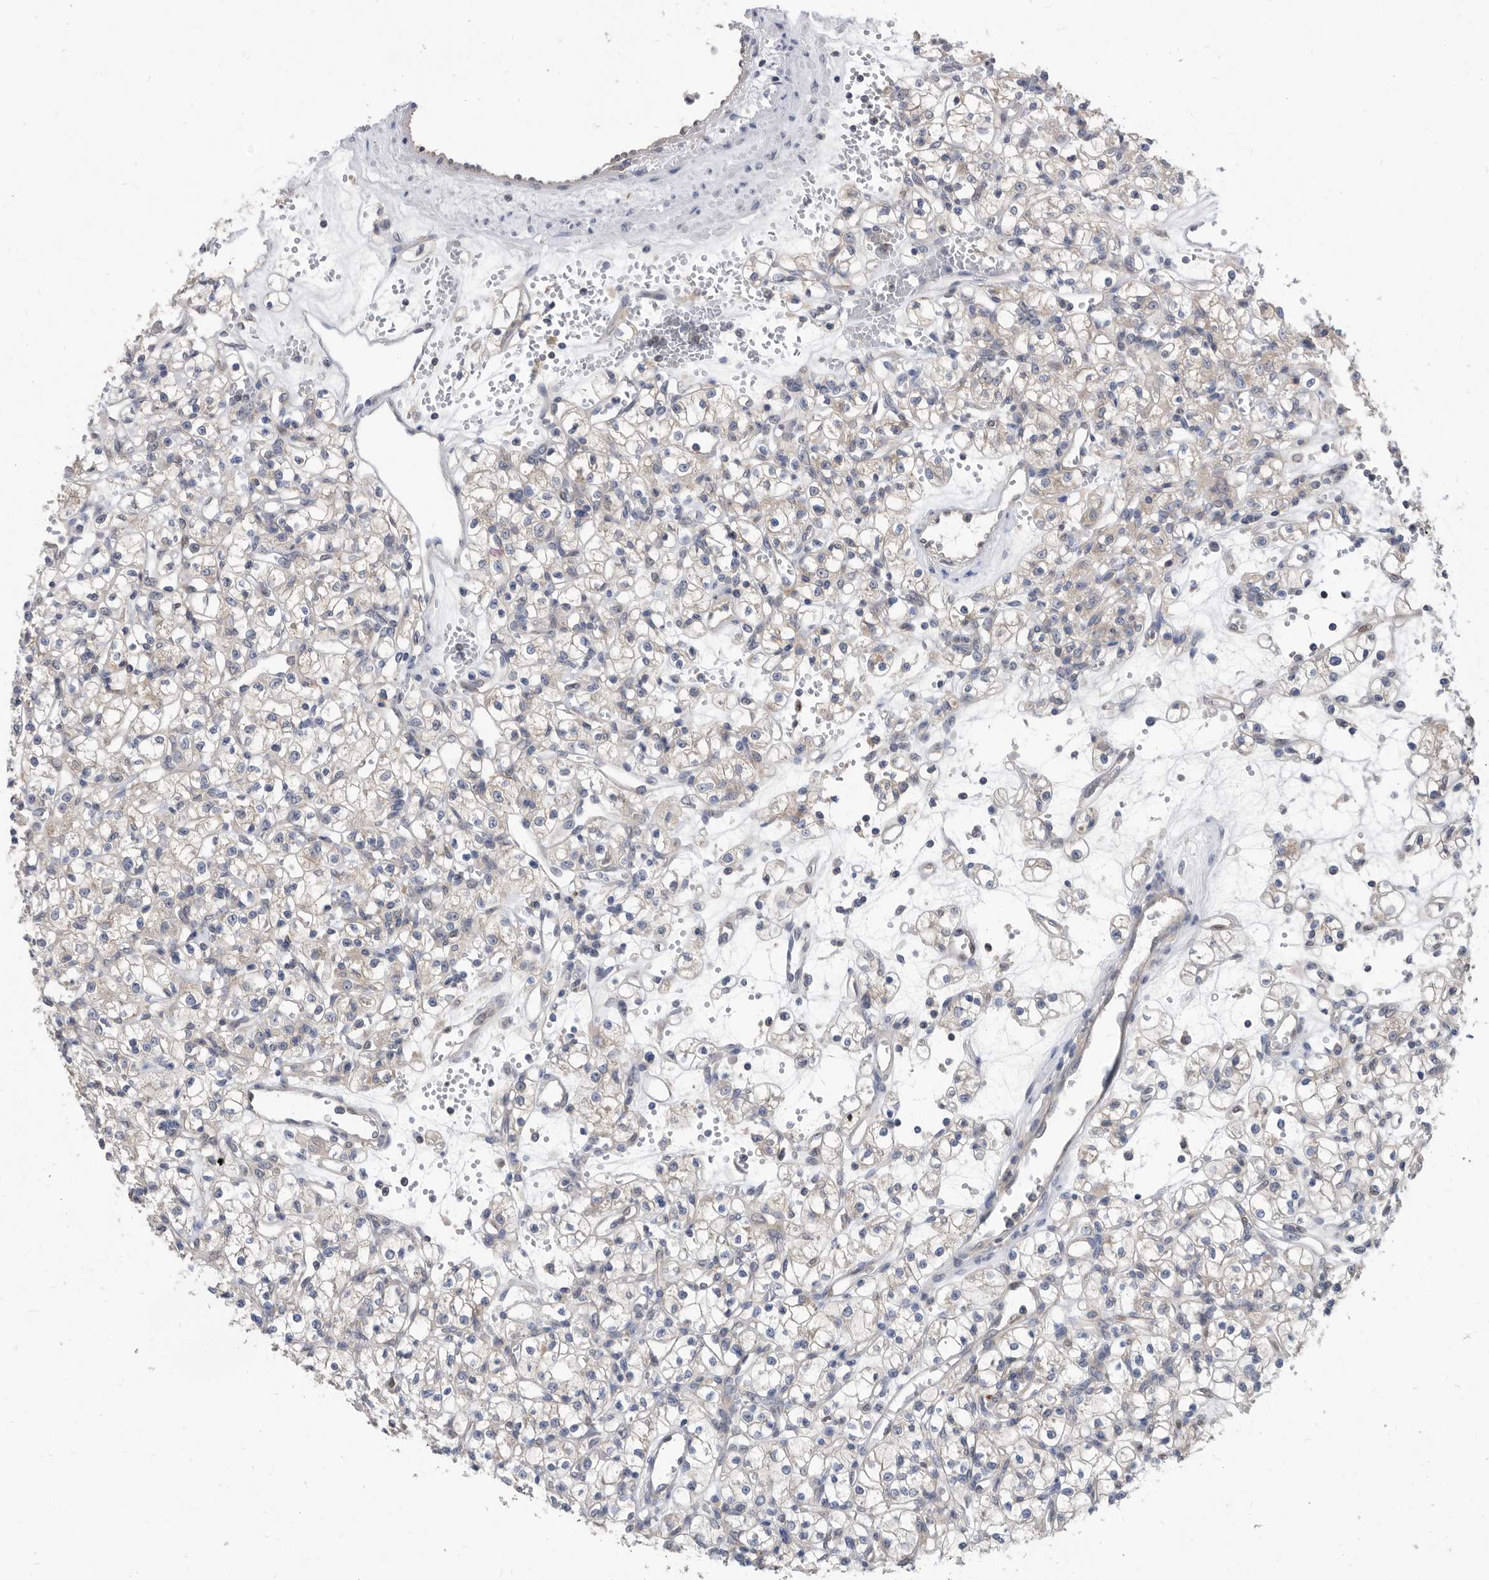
{"staining": {"intensity": "negative", "quantity": "none", "location": "none"}, "tissue": "renal cancer", "cell_type": "Tumor cells", "image_type": "cancer", "snomed": [{"axis": "morphology", "description": "Adenocarcinoma, NOS"}, {"axis": "topography", "description": "Kidney"}], "caption": "Renal cancer (adenocarcinoma) stained for a protein using immunohistochemistry displays no expression tumor cells.", "gene": "CCT4", "patient": {"sex": "female", "age": 59}}